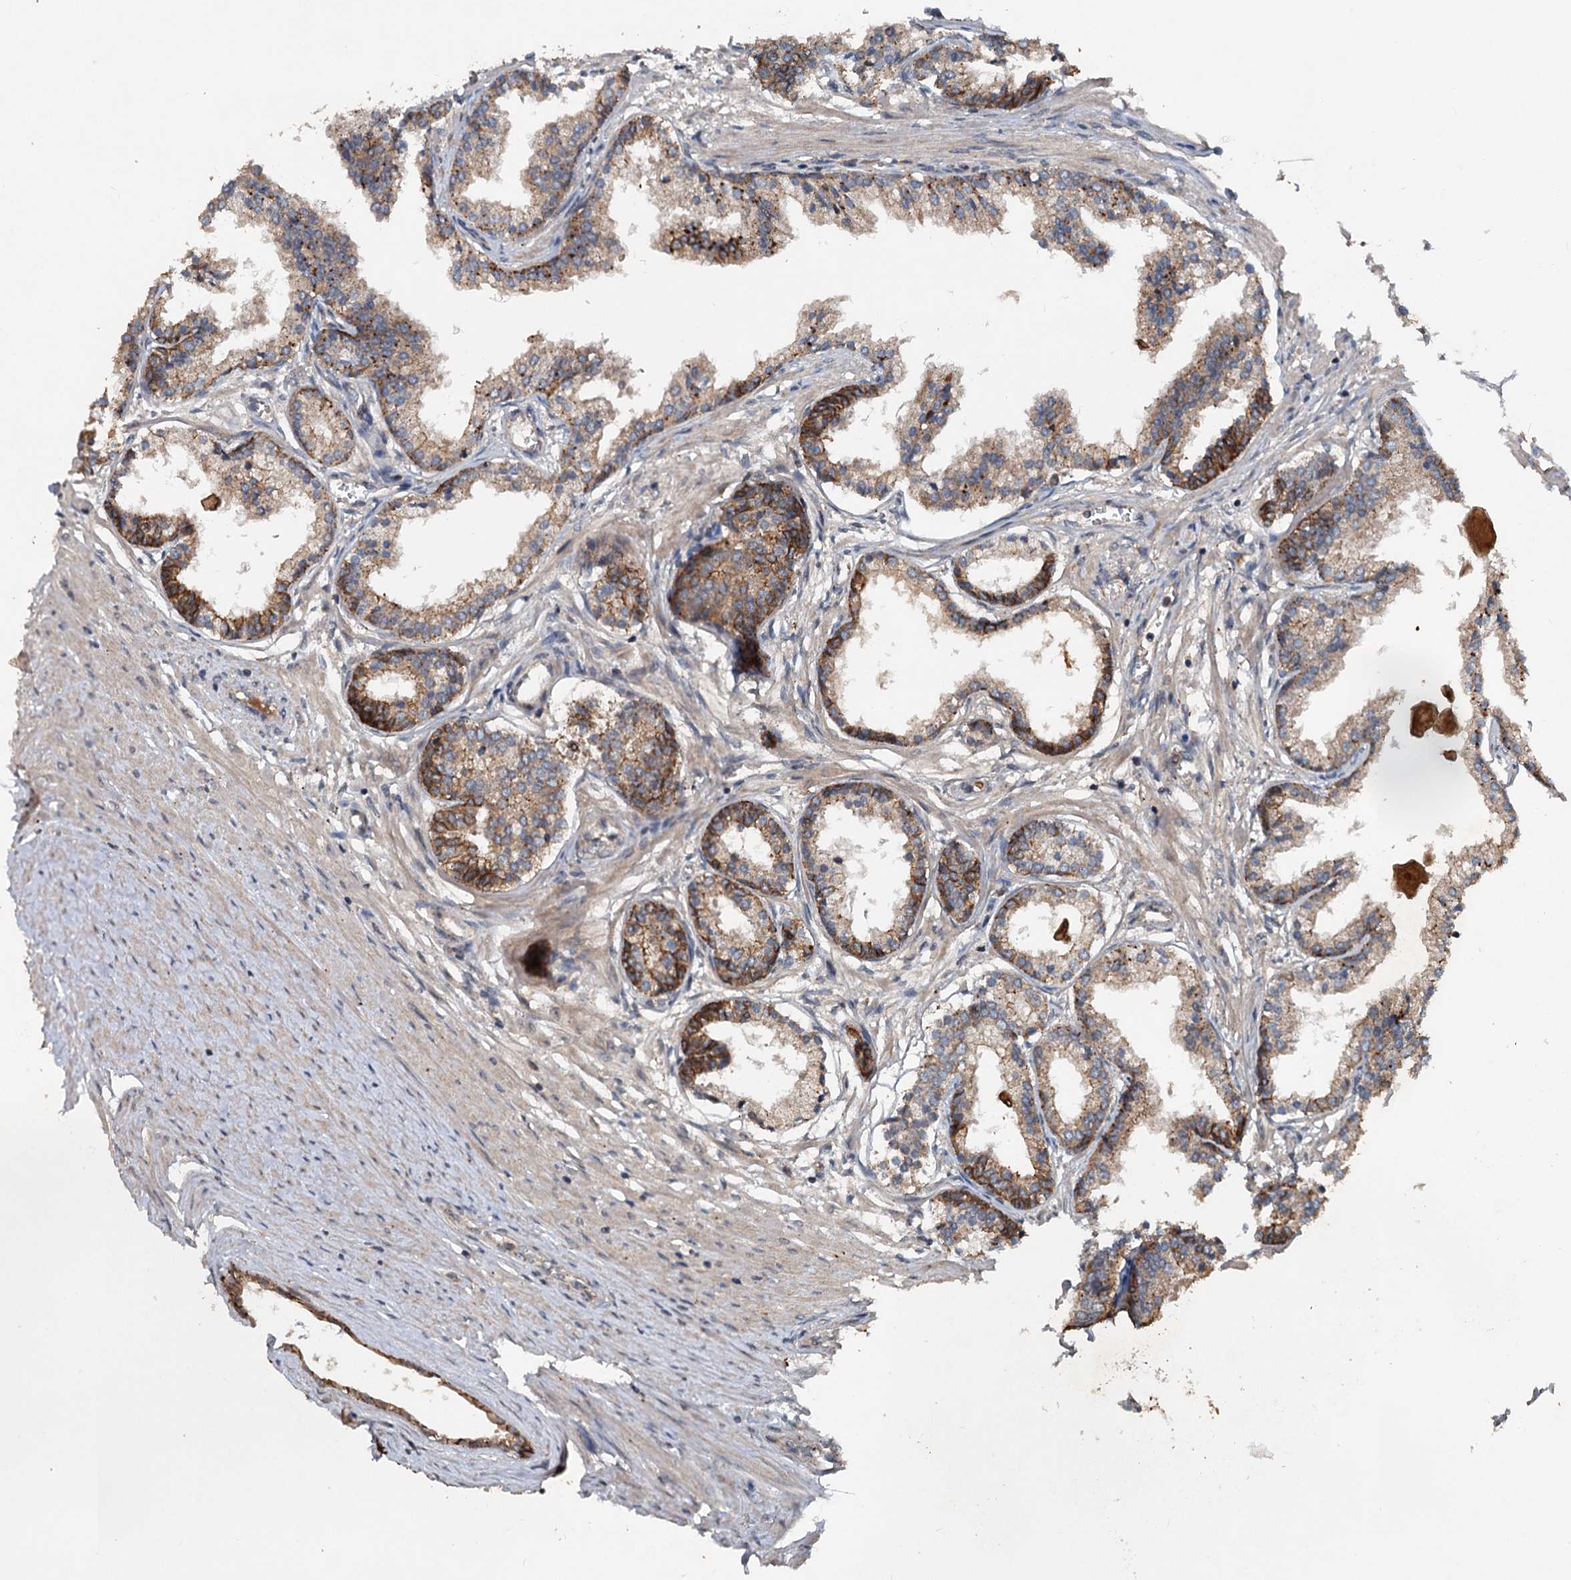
{"staining": {"intensity": "moderate", "quantity": "25%-75%", "location": "cytoplasmic/membranous"}, "tissue": "prostate cancer", "cell_type": "Tumor cells", "image_type": "cancer", "snomed": [{"axis": "morphology", "description": "Adenocarcinoma, High grade"}, {"axis": "topography", "description": "Prostate"}], "caption": "Moderate cytoplasmic/membranous staining is seen in about 25%-75% of tumor cells in high-grade adenocarcinoma (prostate).", "gene": "N4BP2L2", "patient": {"sex": "male", "age": 68}}